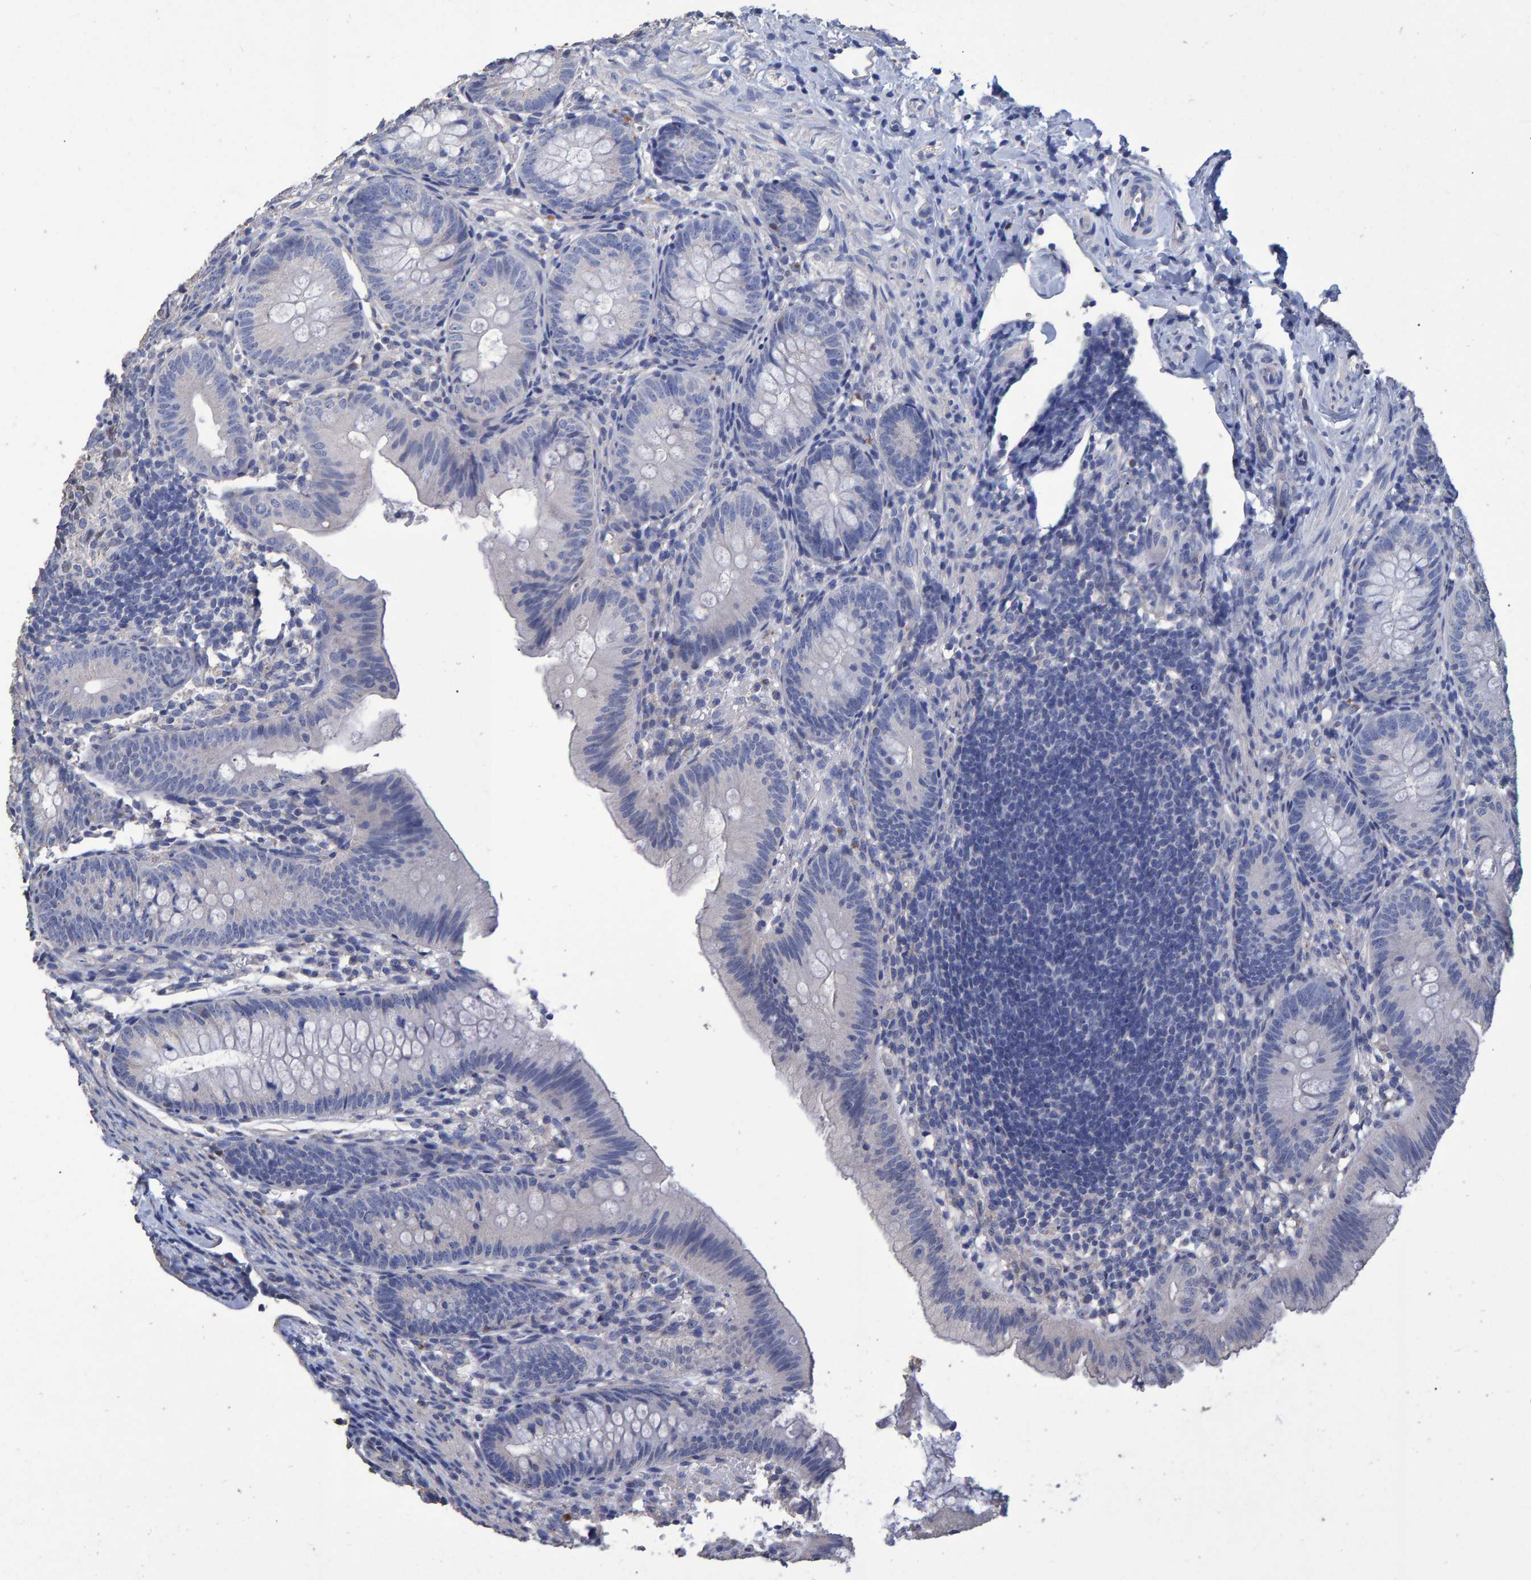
{"staining": {"intensity": "negative", "quantity": "none", "location": "none"}, "tissue": "appendix", "cell_type": "Glandular cells", "image_type": "normal", "snomed": [{"axis": "morphology", "description": "Normal tissue, NOS"}, {"axis": "topography", "description": "Appendix"}], "caption": "This is an immunohistochemistry (IHC) histopathology image of normal human appendix. There is no expression in glandular cells.", "gene": "HEMGN", "patient": {"sex": "male", "age": 1}}